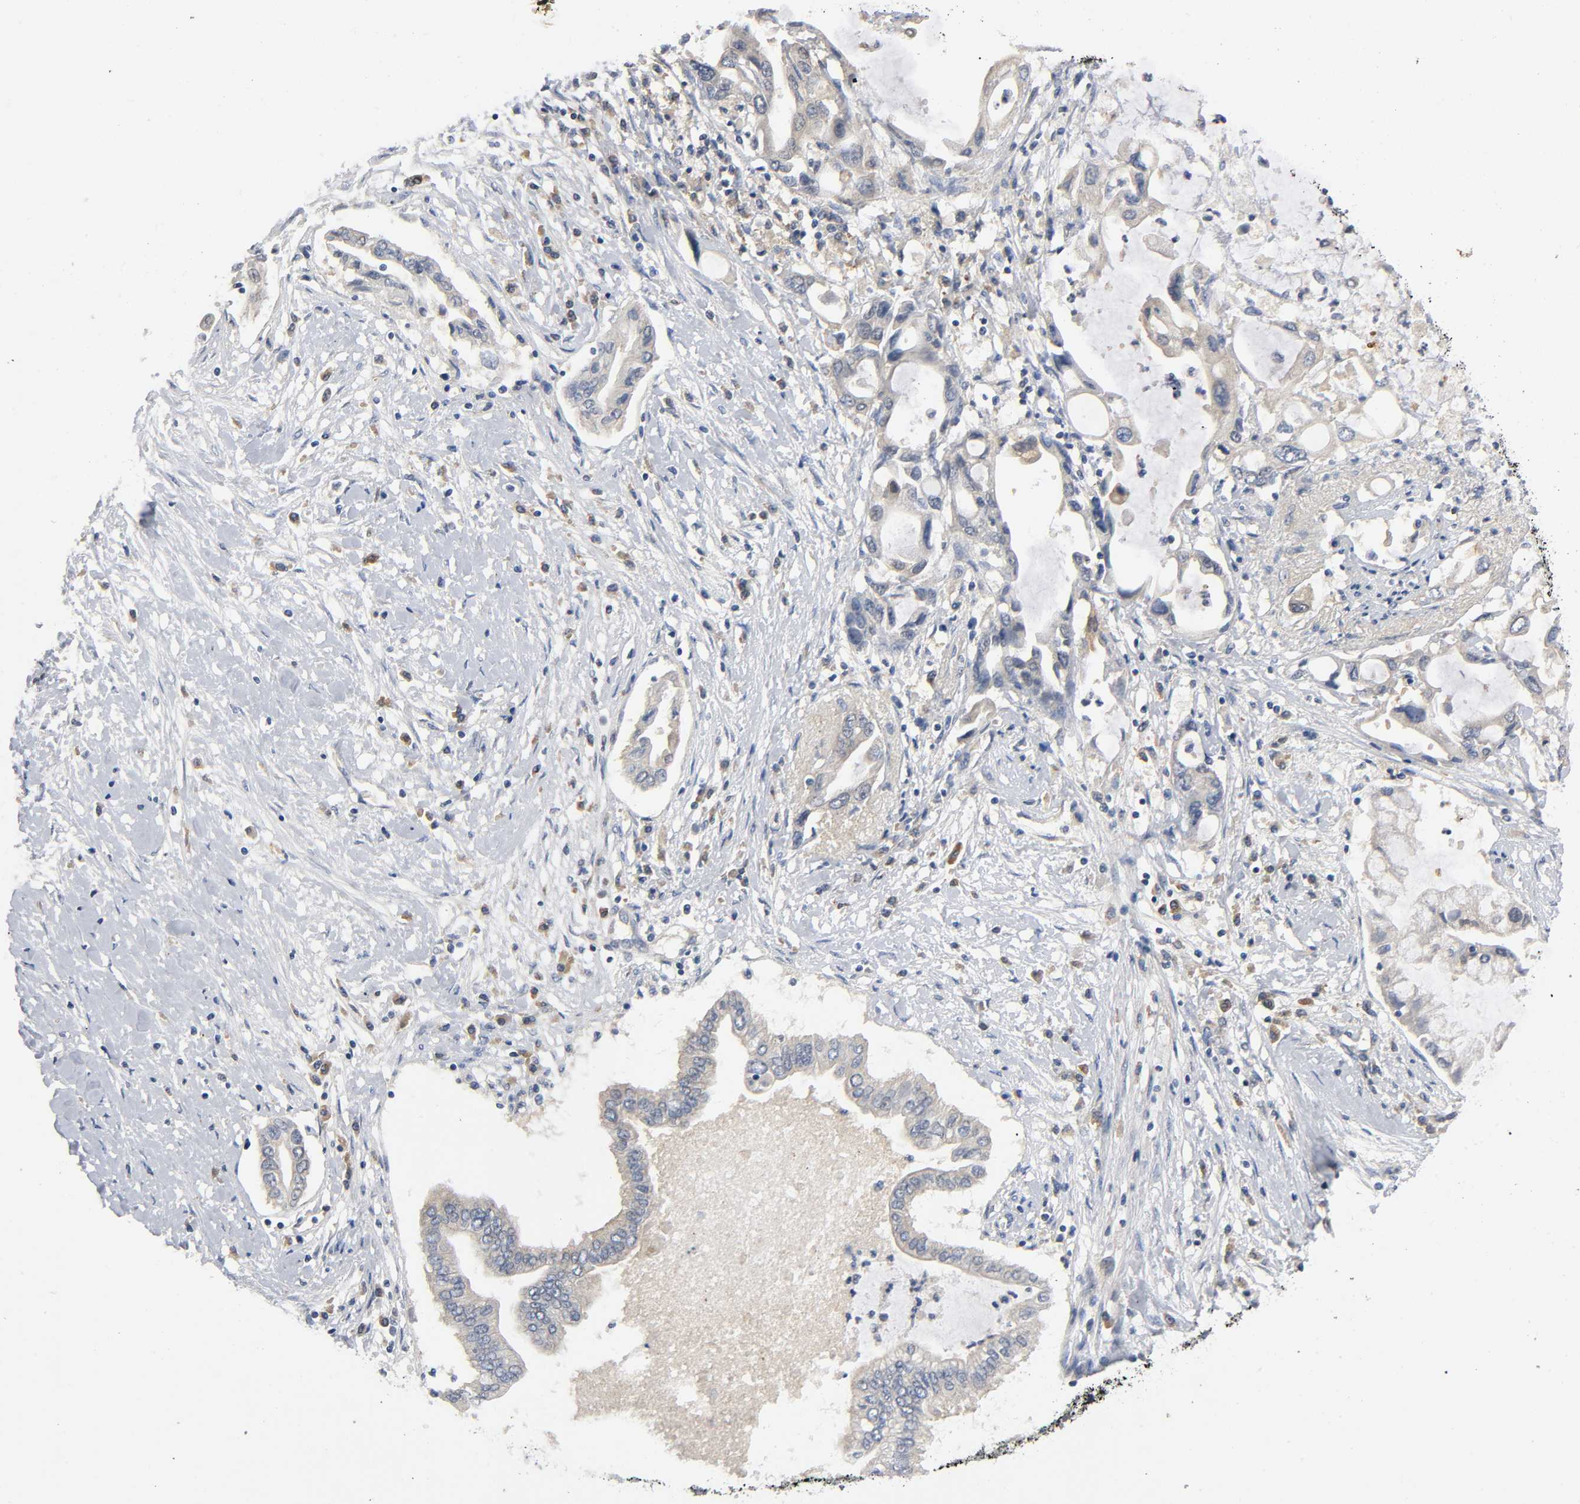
{"staining": {"intensity": "weak", "quantity": ">75%", "location": "cytoplasmic/membranous"}, "tissue": "pancreatic cancer", "cell_type": "Tumor cells", "image_type": "cancer", "snomed": [{"axis": "morphology", "description": "Adenocarcinoma, NOS"}, {"axis": "topography", "description": "Pancreas"}], "caption": "DAB immunohistochemical staining of pancreatic cancer exhibits weak cytoplasmic/membranous protein positivity in about >75% of tumor cells.", "gene": "HDAC6", "patient": {"sex": "female", "age": 57}}